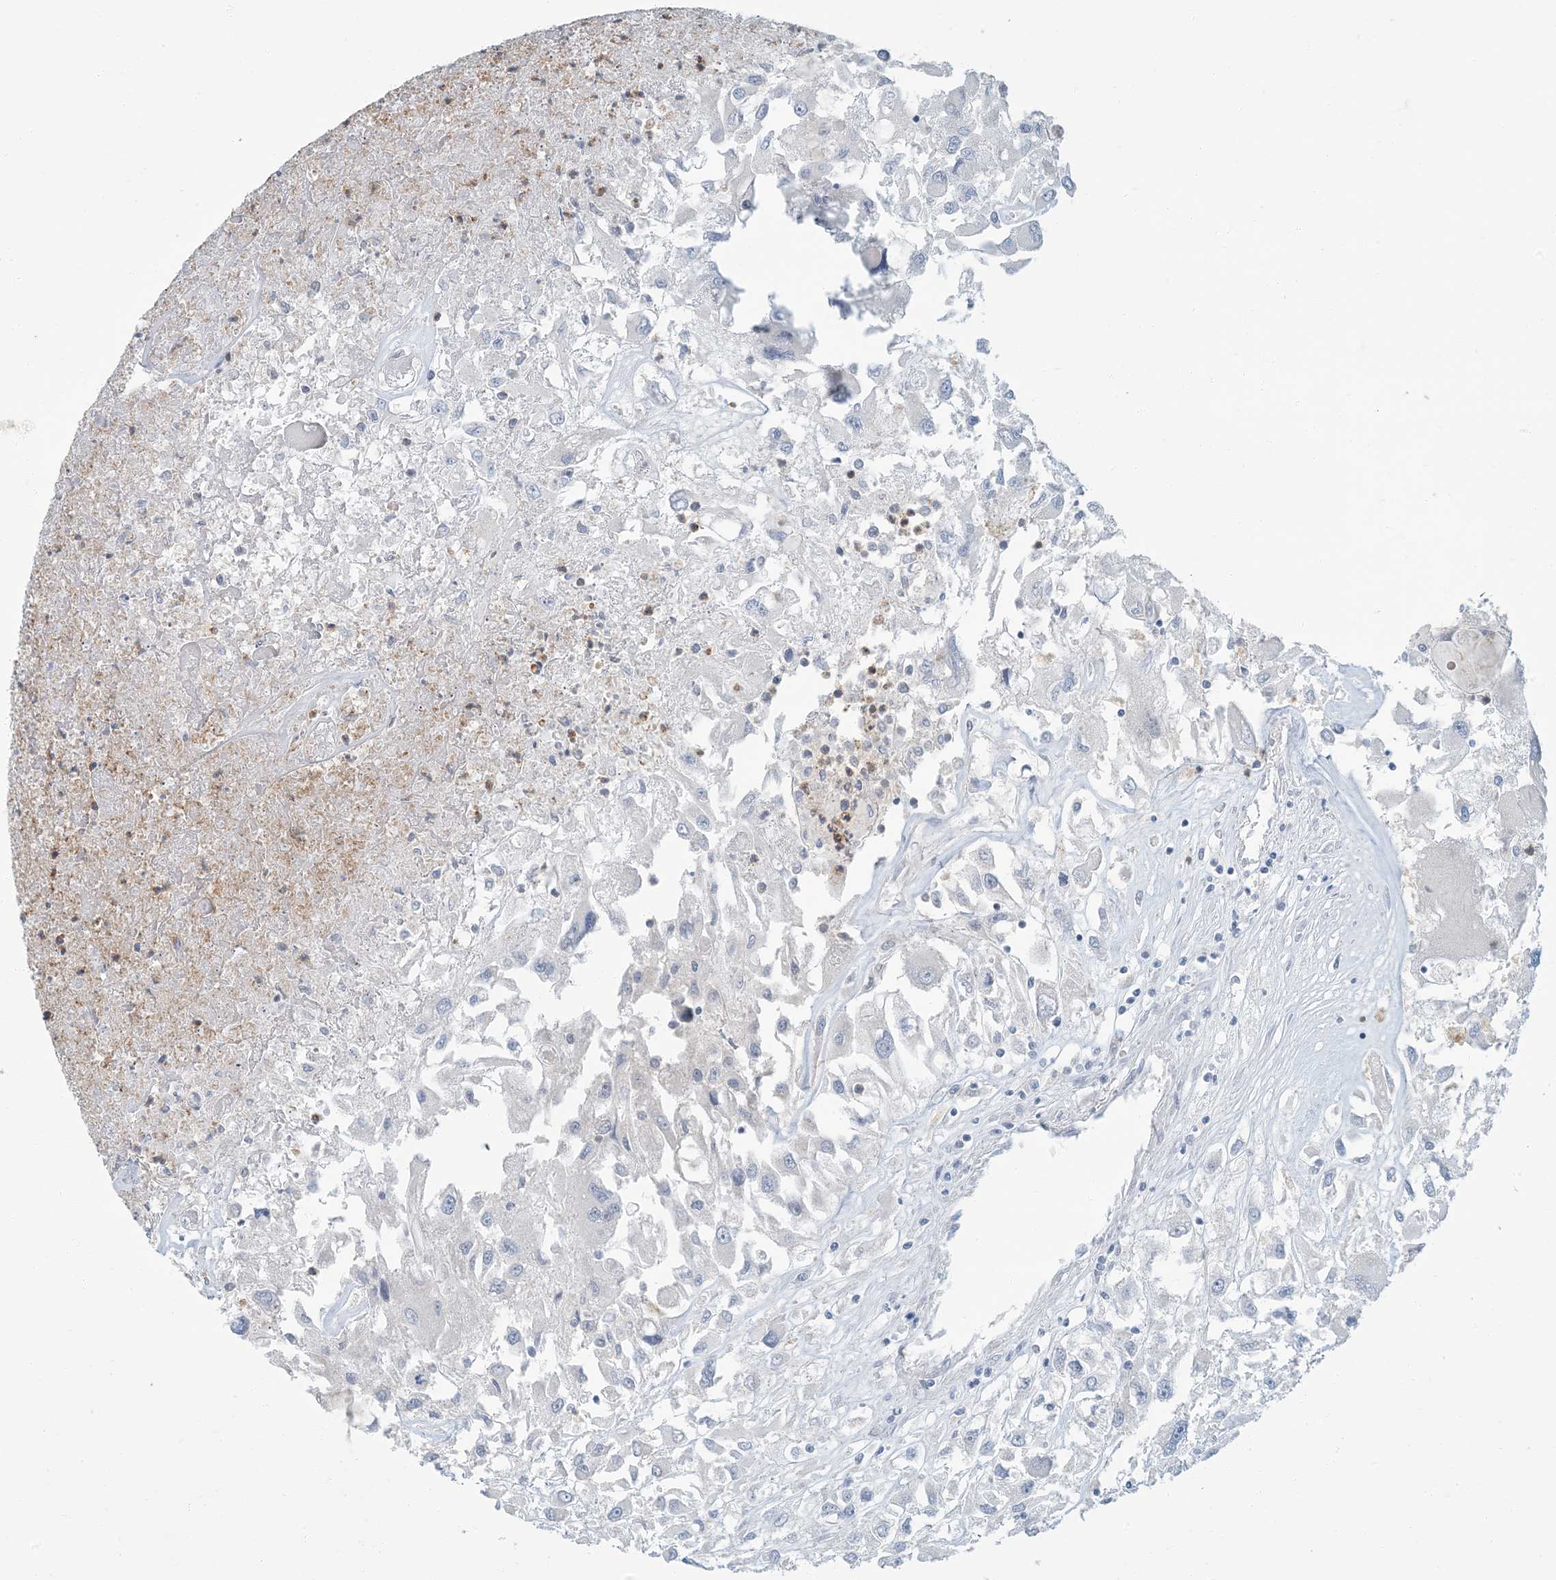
{"staining": {"intensity": "negative", "quantity": "none", "location": "none"}, "tissue": "renal cancer", "cell_type": "Tumor cells", "image_type": "cancer", "snomed": [{"axis": "morphology", "description": "Adenocarcinoma, NOS"}, {"axis": "topography", "description": "Kidney"}], "caption": "Protein analysis of renal cancer exhibits no significant positivity in tumor cells. (Stains: DAB IHC with hematoxylin counter stain, Microscopy: brightfield microscopy at high magnification).", "gene": "EPHA4", "patient": {"sex": "female", "age": 52}}